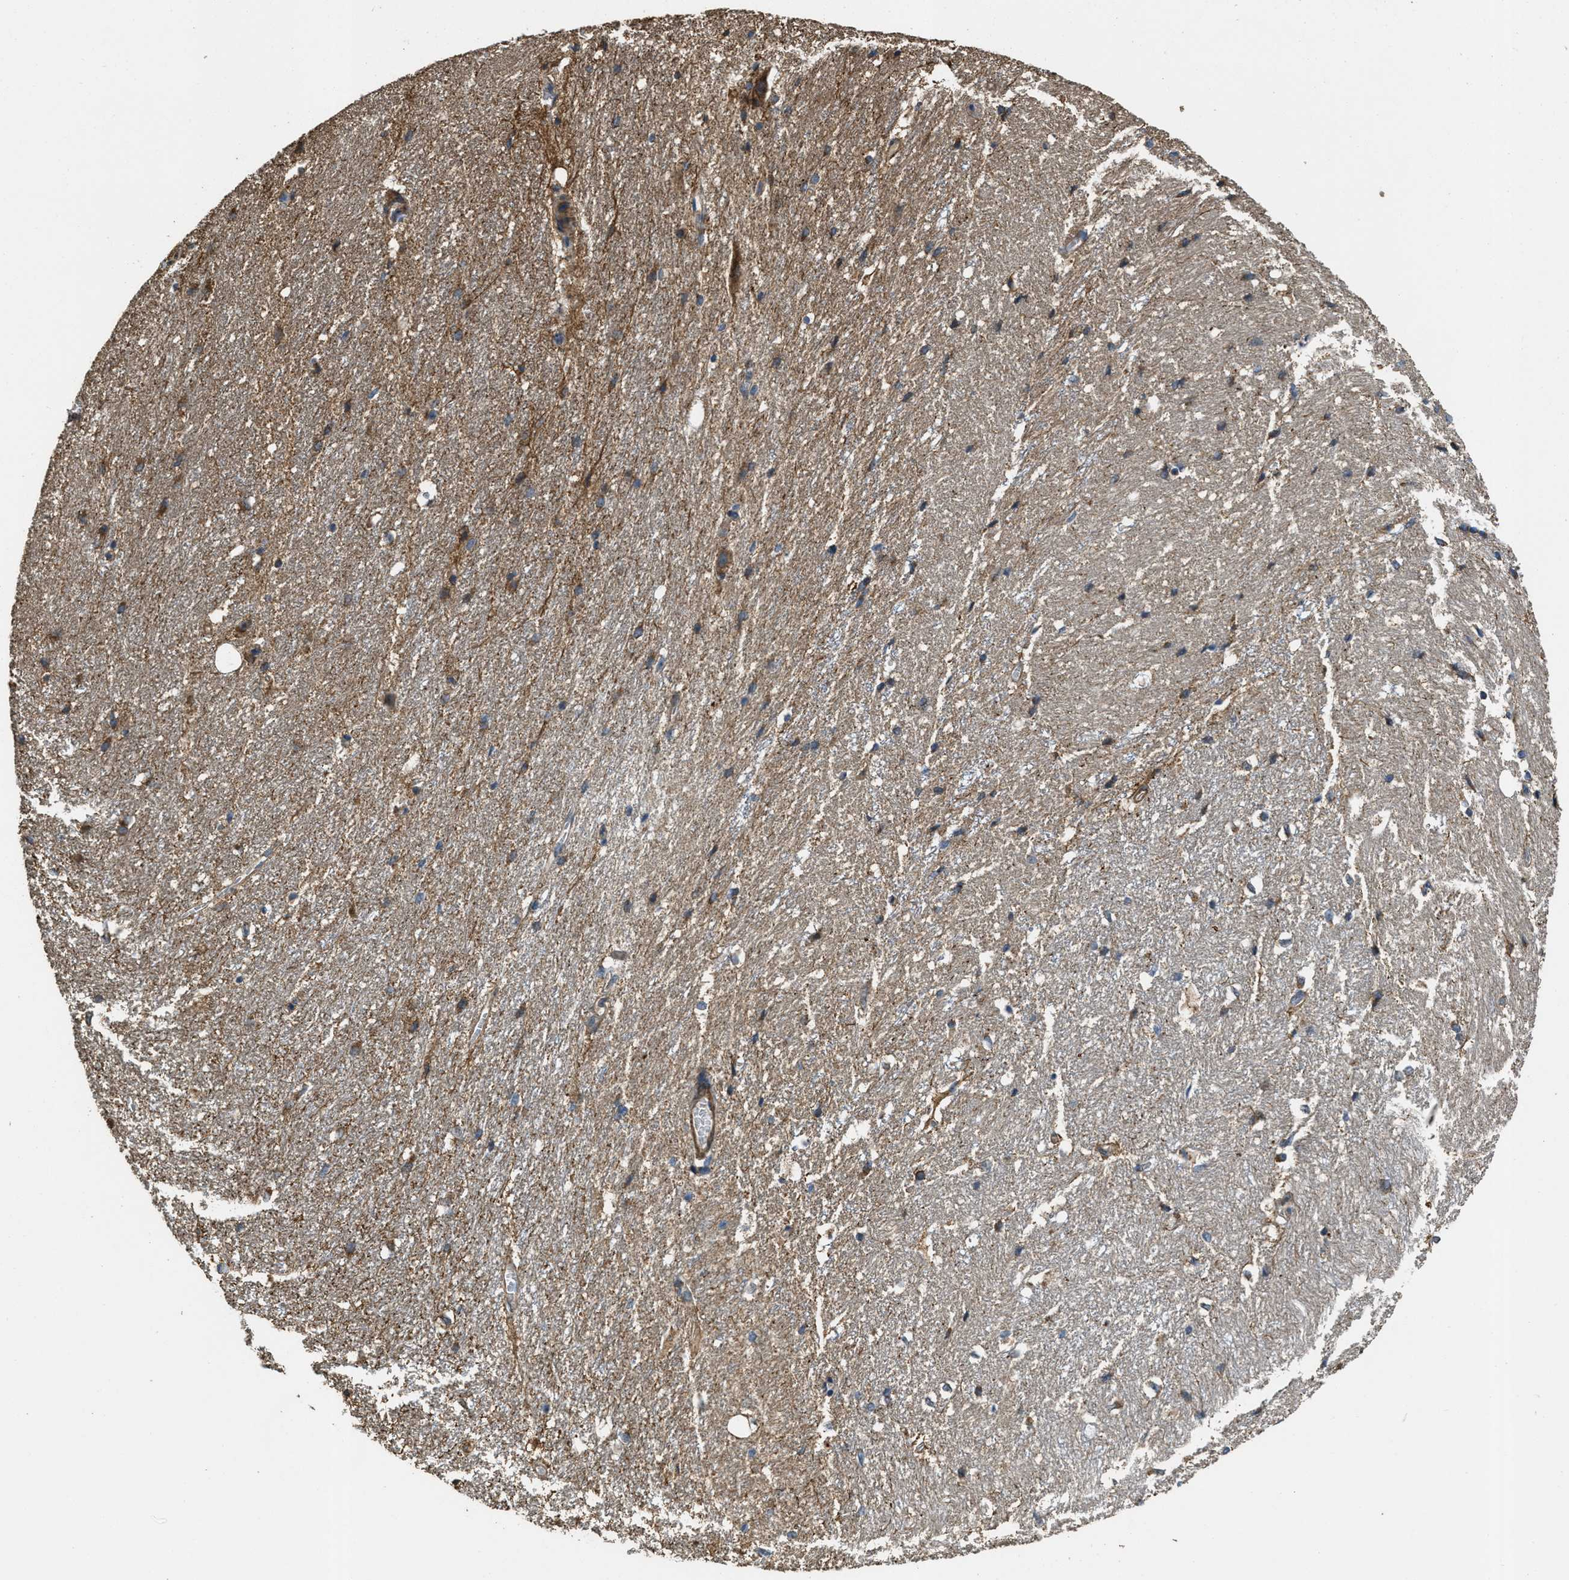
{"staining": {"intensity": "moderate", "quantity": "25%-75%", "location": "cytoplasmic/membranous"}, "tissue": "hippocampus", "cell_type": "Glial cells", "image_type": "normal", "snomed": [{"axis": "morphology", "description": "Normal tissue, NOS"}, {"axis": "topography", "description": "Hippocampus"}], "caption": "Protein staining of normal hippocampus shows moderate cytoplasmic/membranous staining in approximately 25%-75% of glial cells.", "gene": "THBS2", "patient": {"sex": "female", "age": 19}}